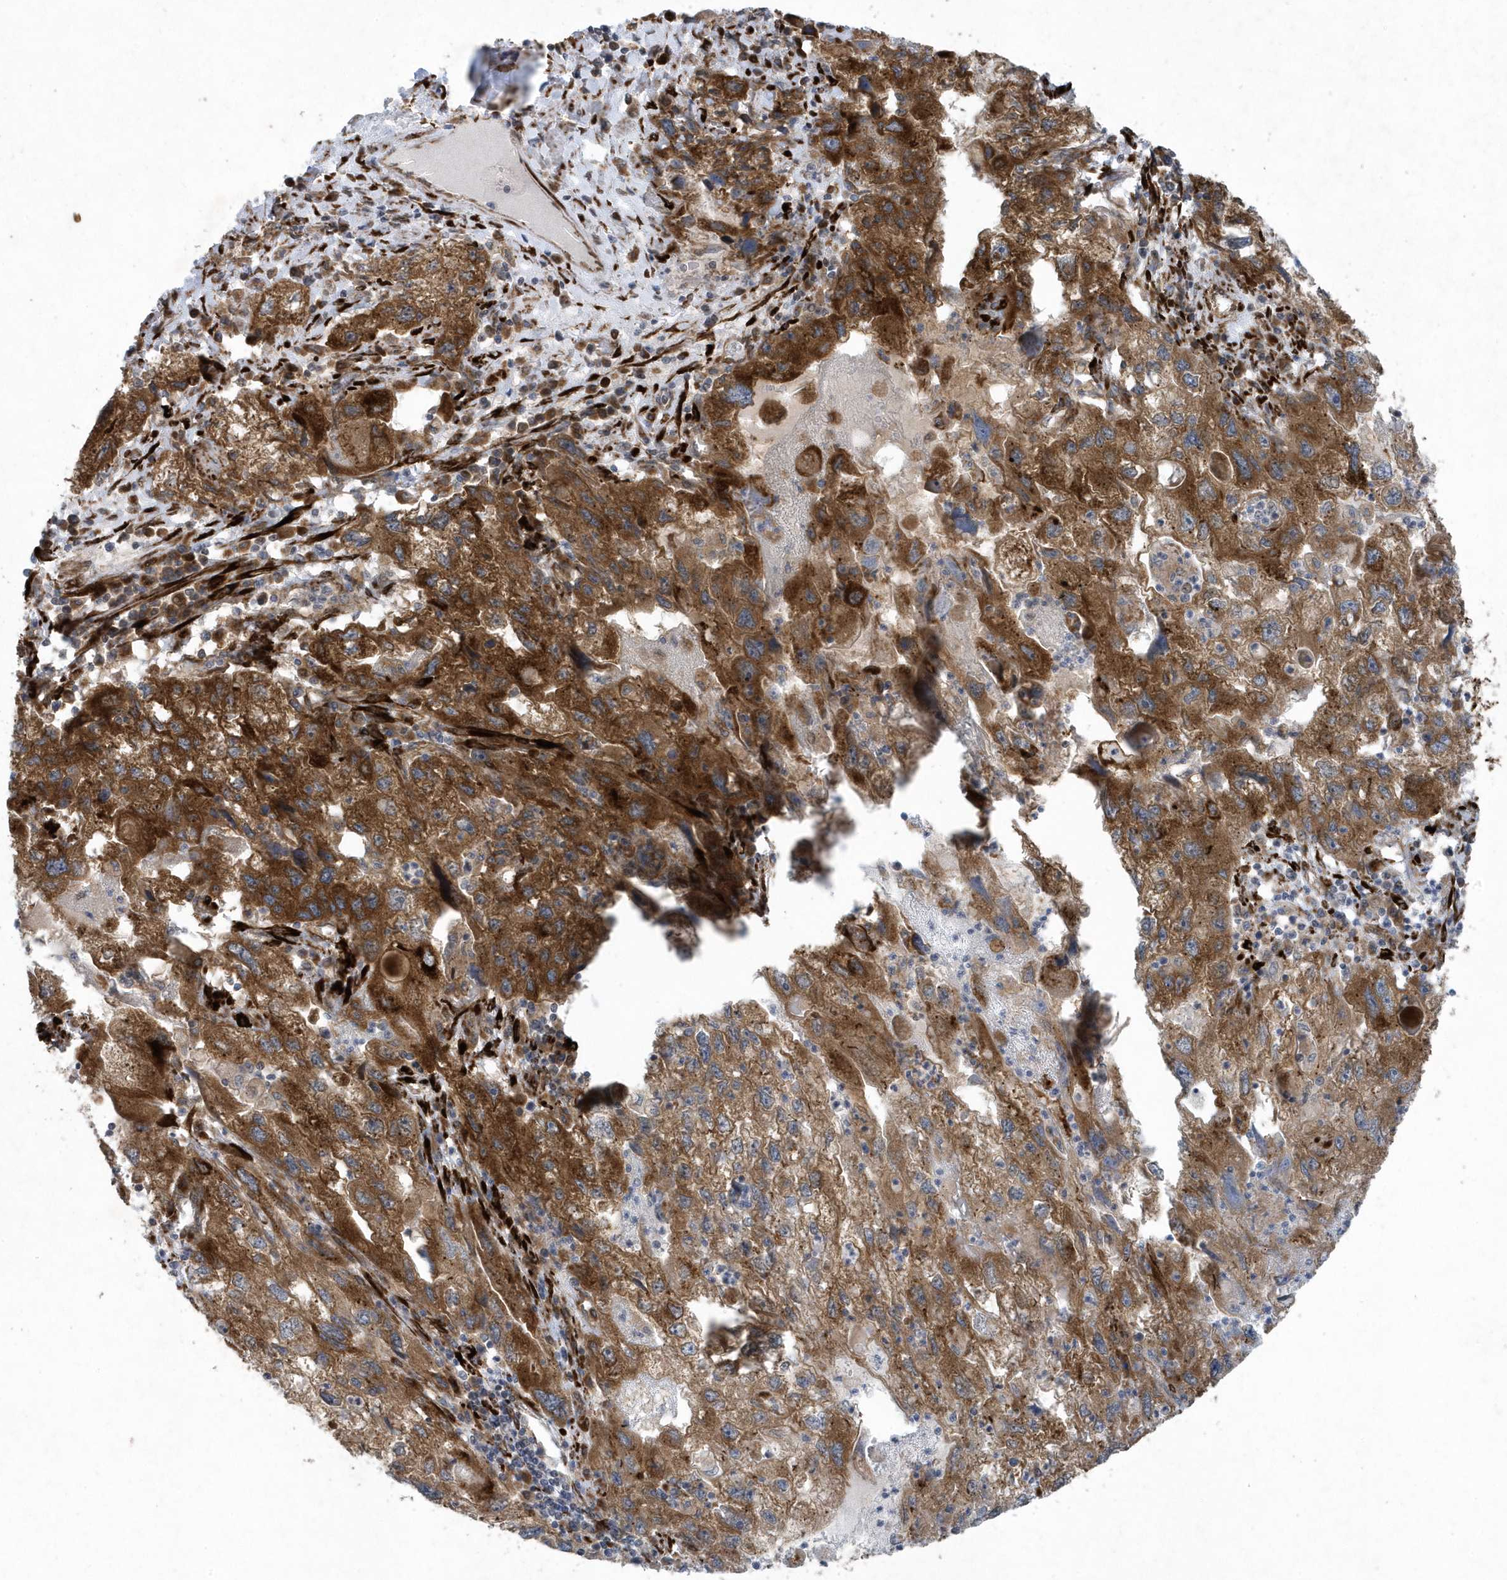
{"staining": {"intensity": "moderate", "quantity": ">75%", "location": "cytoplasmic/membranous"}, "tissue": "endometrial cancer", "cell_type": "Tumor cells", "image_type": "cancer", "snomed": [{"axis": "morphology", "description": "Adenocarcinoma, NOS"}, {"axis": "topography", "description": "Endometrium"}], "caption": "Immunohistochemistry (IHC) of endometrial adenocarcinoma shows medium levels of moderate cytoplasmic/membranous staining in approximately >75% of tumor cells.", "gene": "FAM98A", "patient": {"sex": "female", "age": 49}}